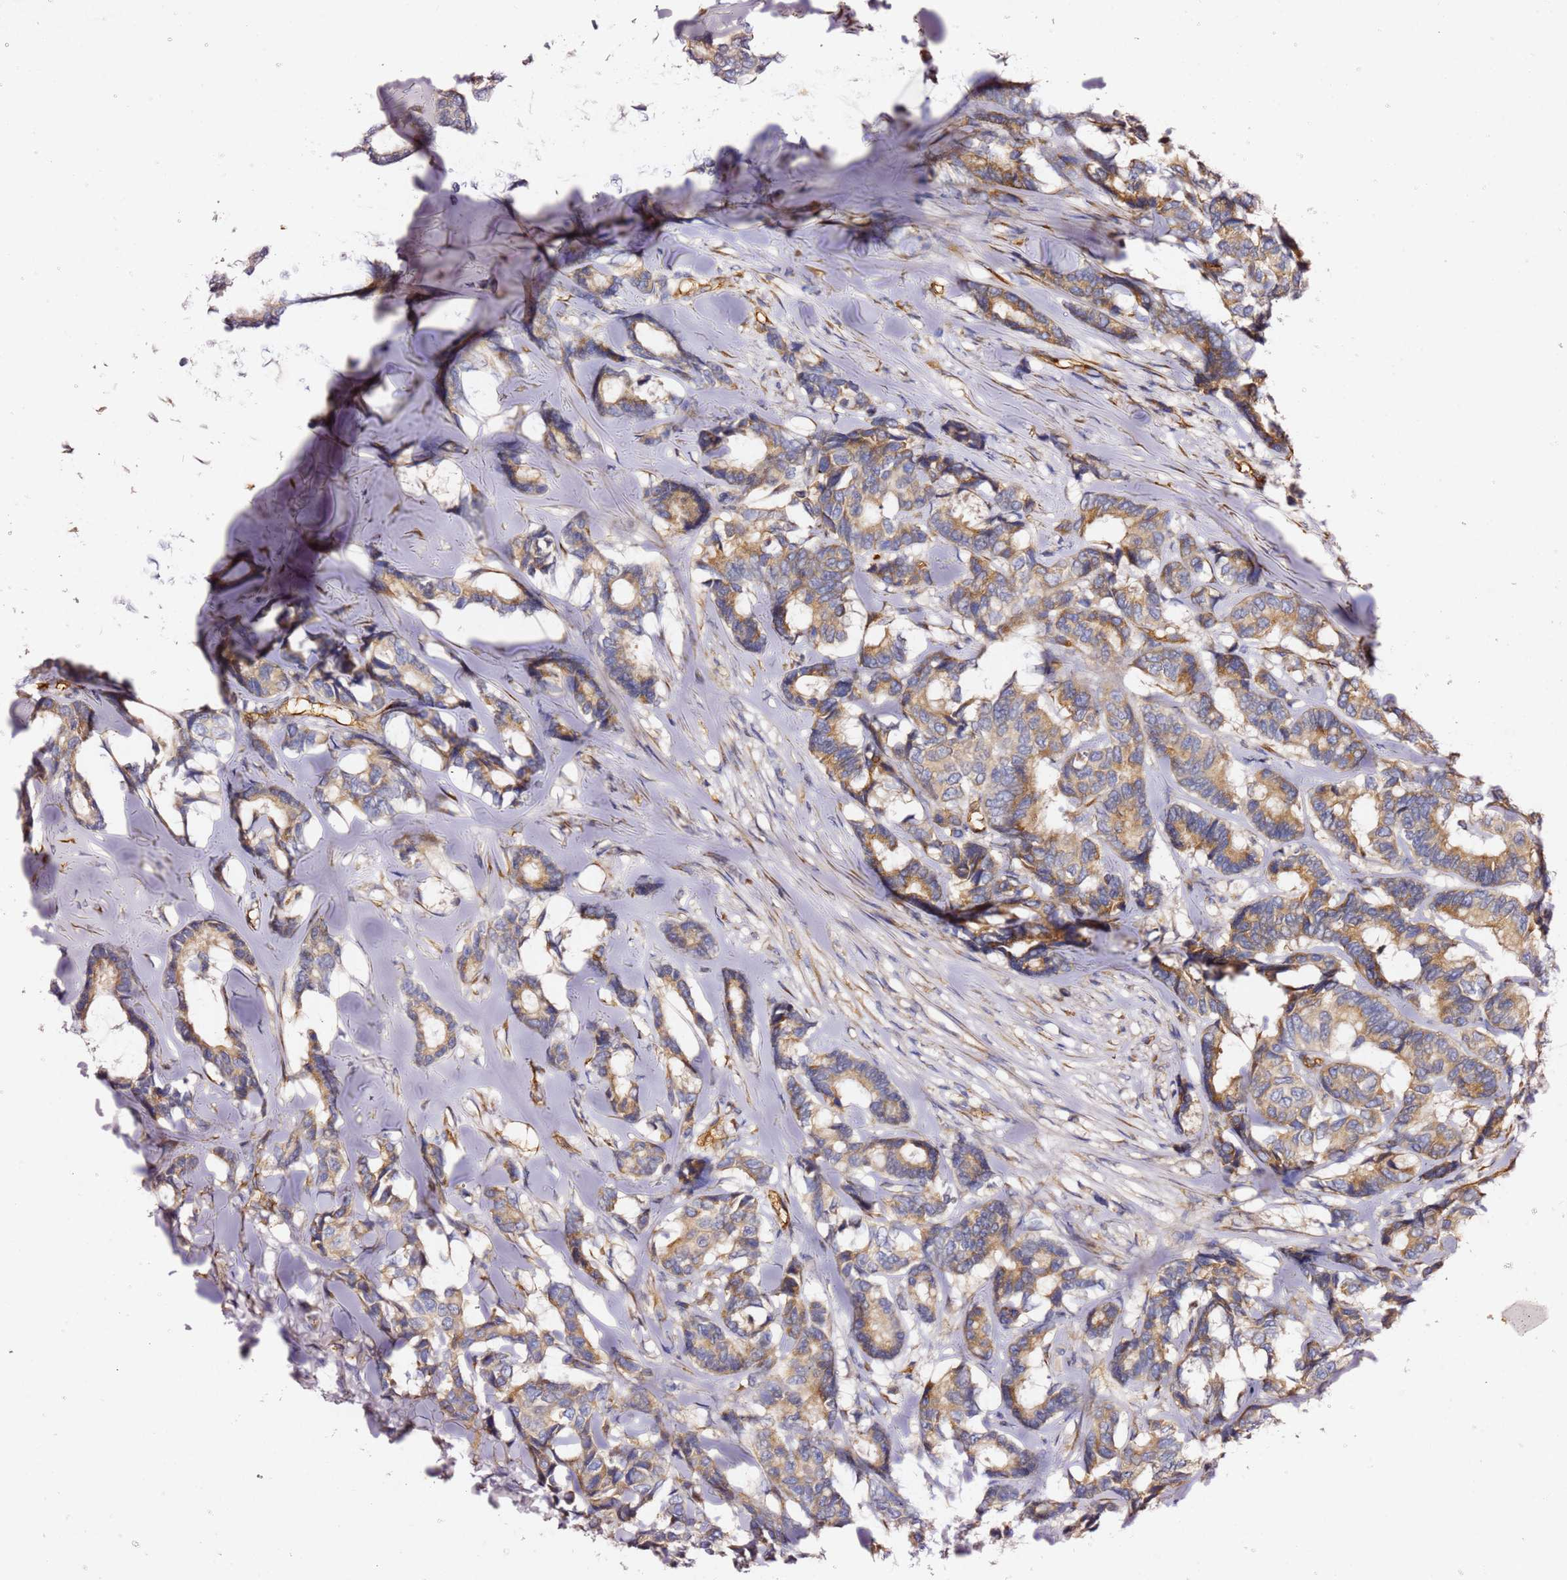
{"staining": {"intensity": "moderate", "quantity": ">75%", "location": "cytoplasmic/membranous"}, "tissue": "breast cancer", "cell_type": "Tumor cells", "image_type": "cancer", "snomed": [{"axis": "morphology", "description": "Duct carcinoma"}, {"axis": "topography", "description": "Breast"}], "caption": "Tumor cells show moderate cytoplasmic/membranous positivity in approximately >75% of cells in breast infiltrating ductal carcinoma.", "gene": "KIF7", "patient": {"sex": "female", "age": 87}}